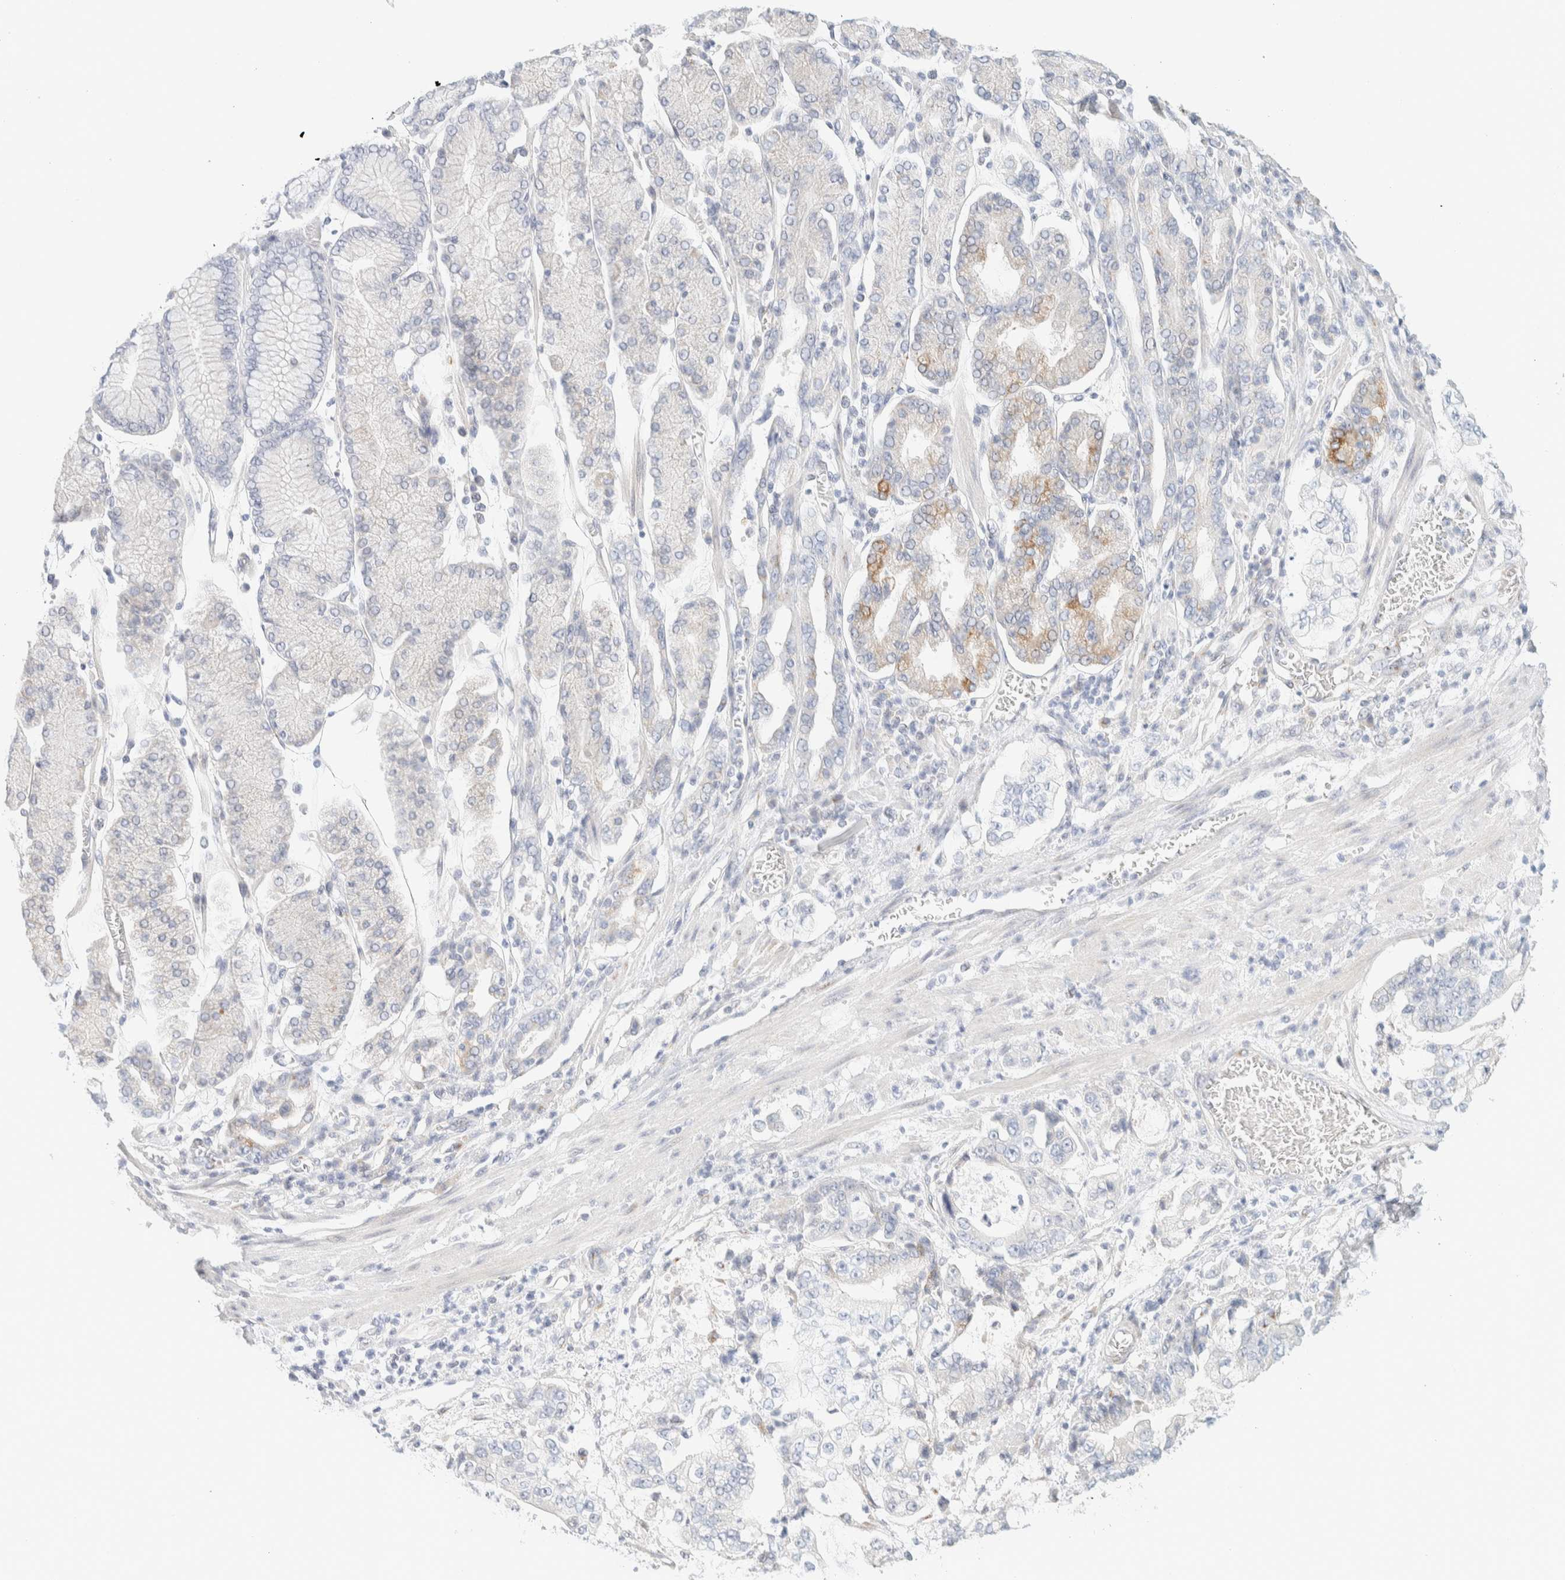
{"staining": {"intensity": "negative", "quantity": "none", "location": "none"}, "tissue": "stomach cancer", "cell_type": "Tumor cells", "image_type": "cancer", "snomed": [{"axis": "morphology", "description": "Adenocarcinoma, NOS"}, {"axis": "topography", "description": "Stomach"}], "caption": "Protein analysis of stomach cancer reveals no significant positivity in tumor cells.", "gene": "SPNS3", "patient": {"sex": "male", "age": 76}}